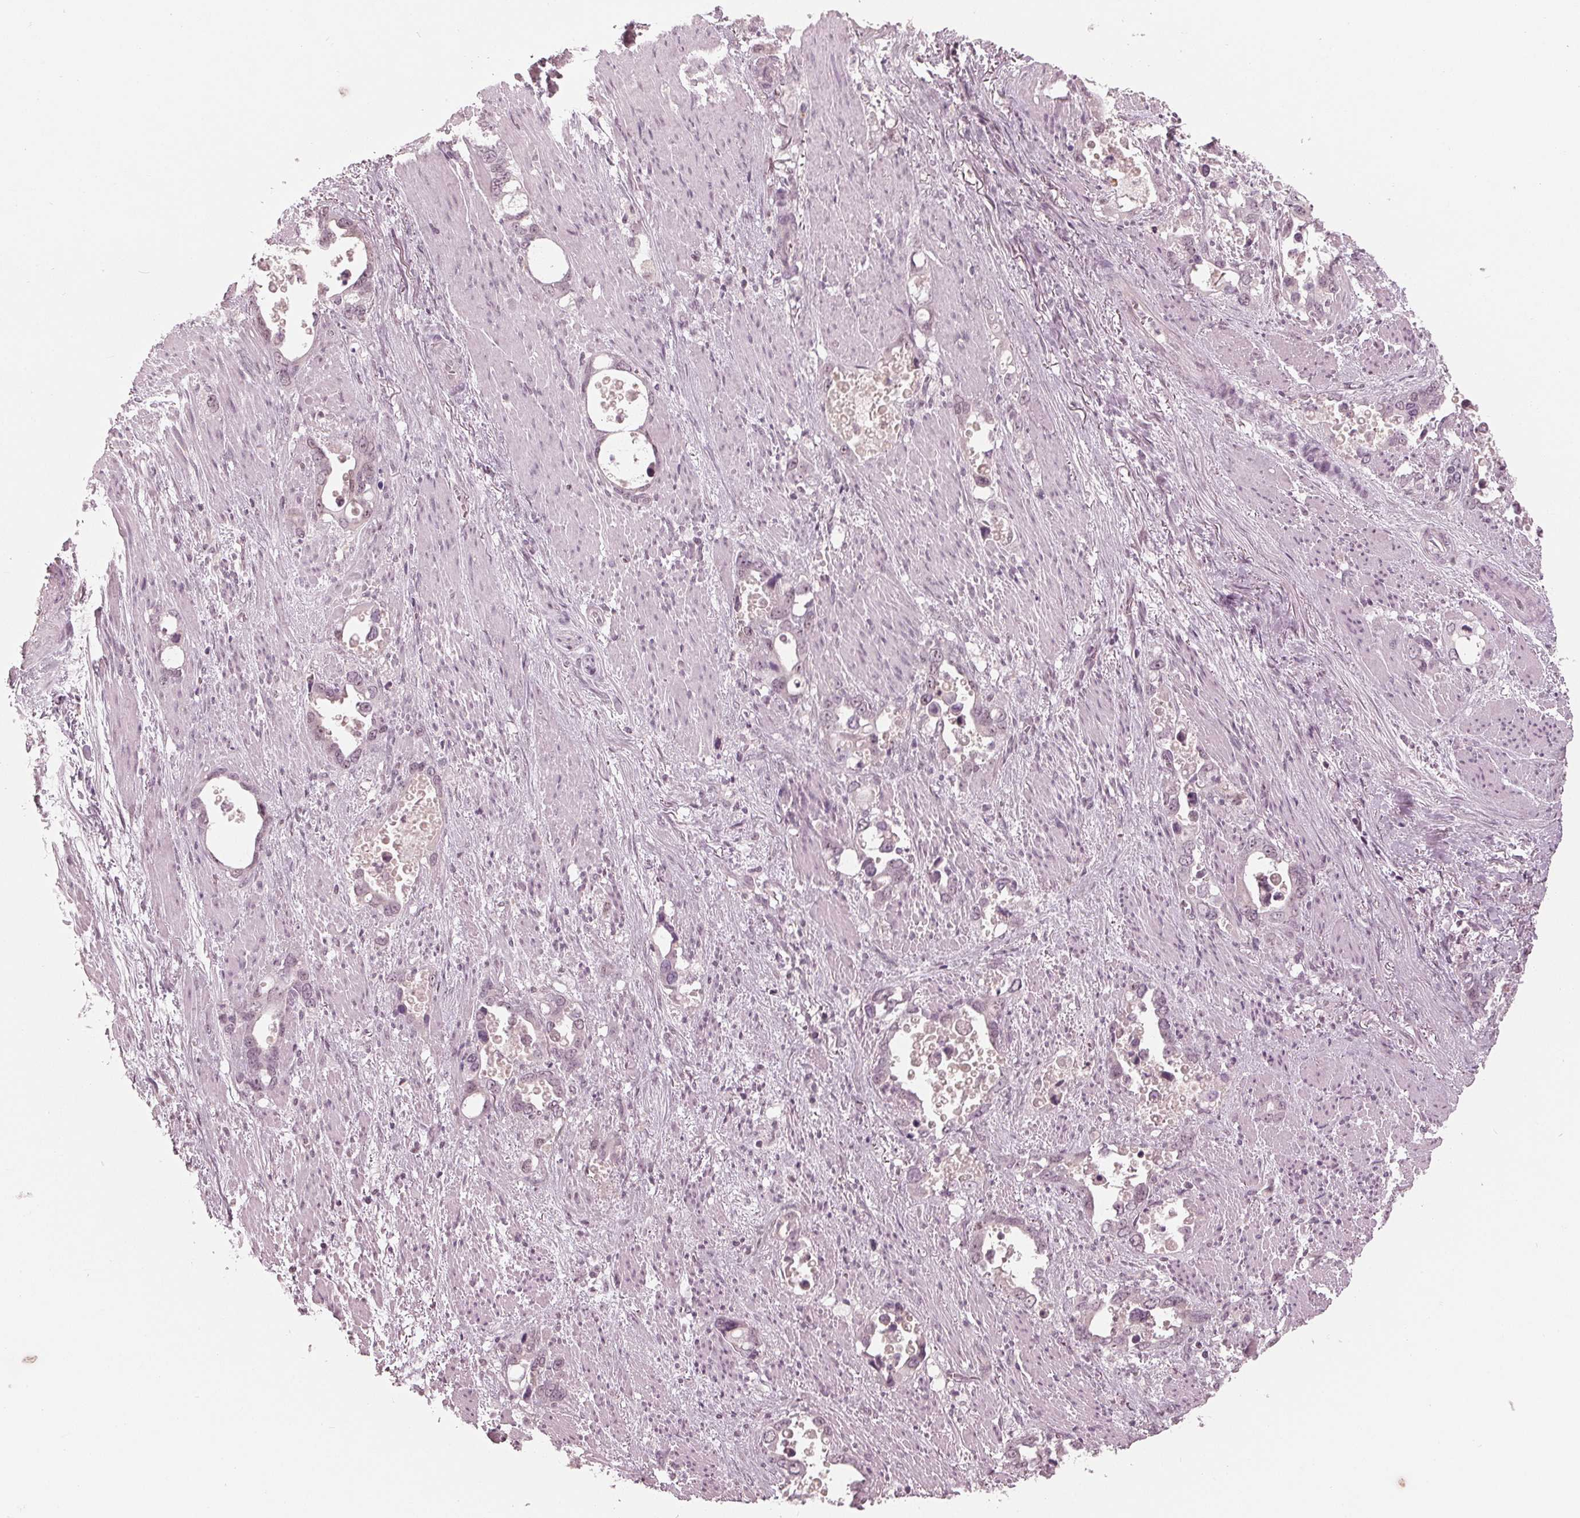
{"staining": {"intensity": "negative", "quantity": "none", "location": "none"}, "tissue": "stomach cancer", "cell_type": "Tumor cells", "image_type": "cancer", "snomed": [{"axis": "morphology", "description": "Normal tissue, NOS"}, {"axis": "morphology", "description": "Adenocarcinoma, NOS"}, {"axis": "topography", "description": "Esophagus"}, {"axis": "topography", "description": "Stomach, upper"}], "caption": "The micrograph demonstrates no significant expression in tumor cells of stomach adenocarcinoma.", "gene": "ADPRHL1", "patient": {"sex": "male", "age": 74}}